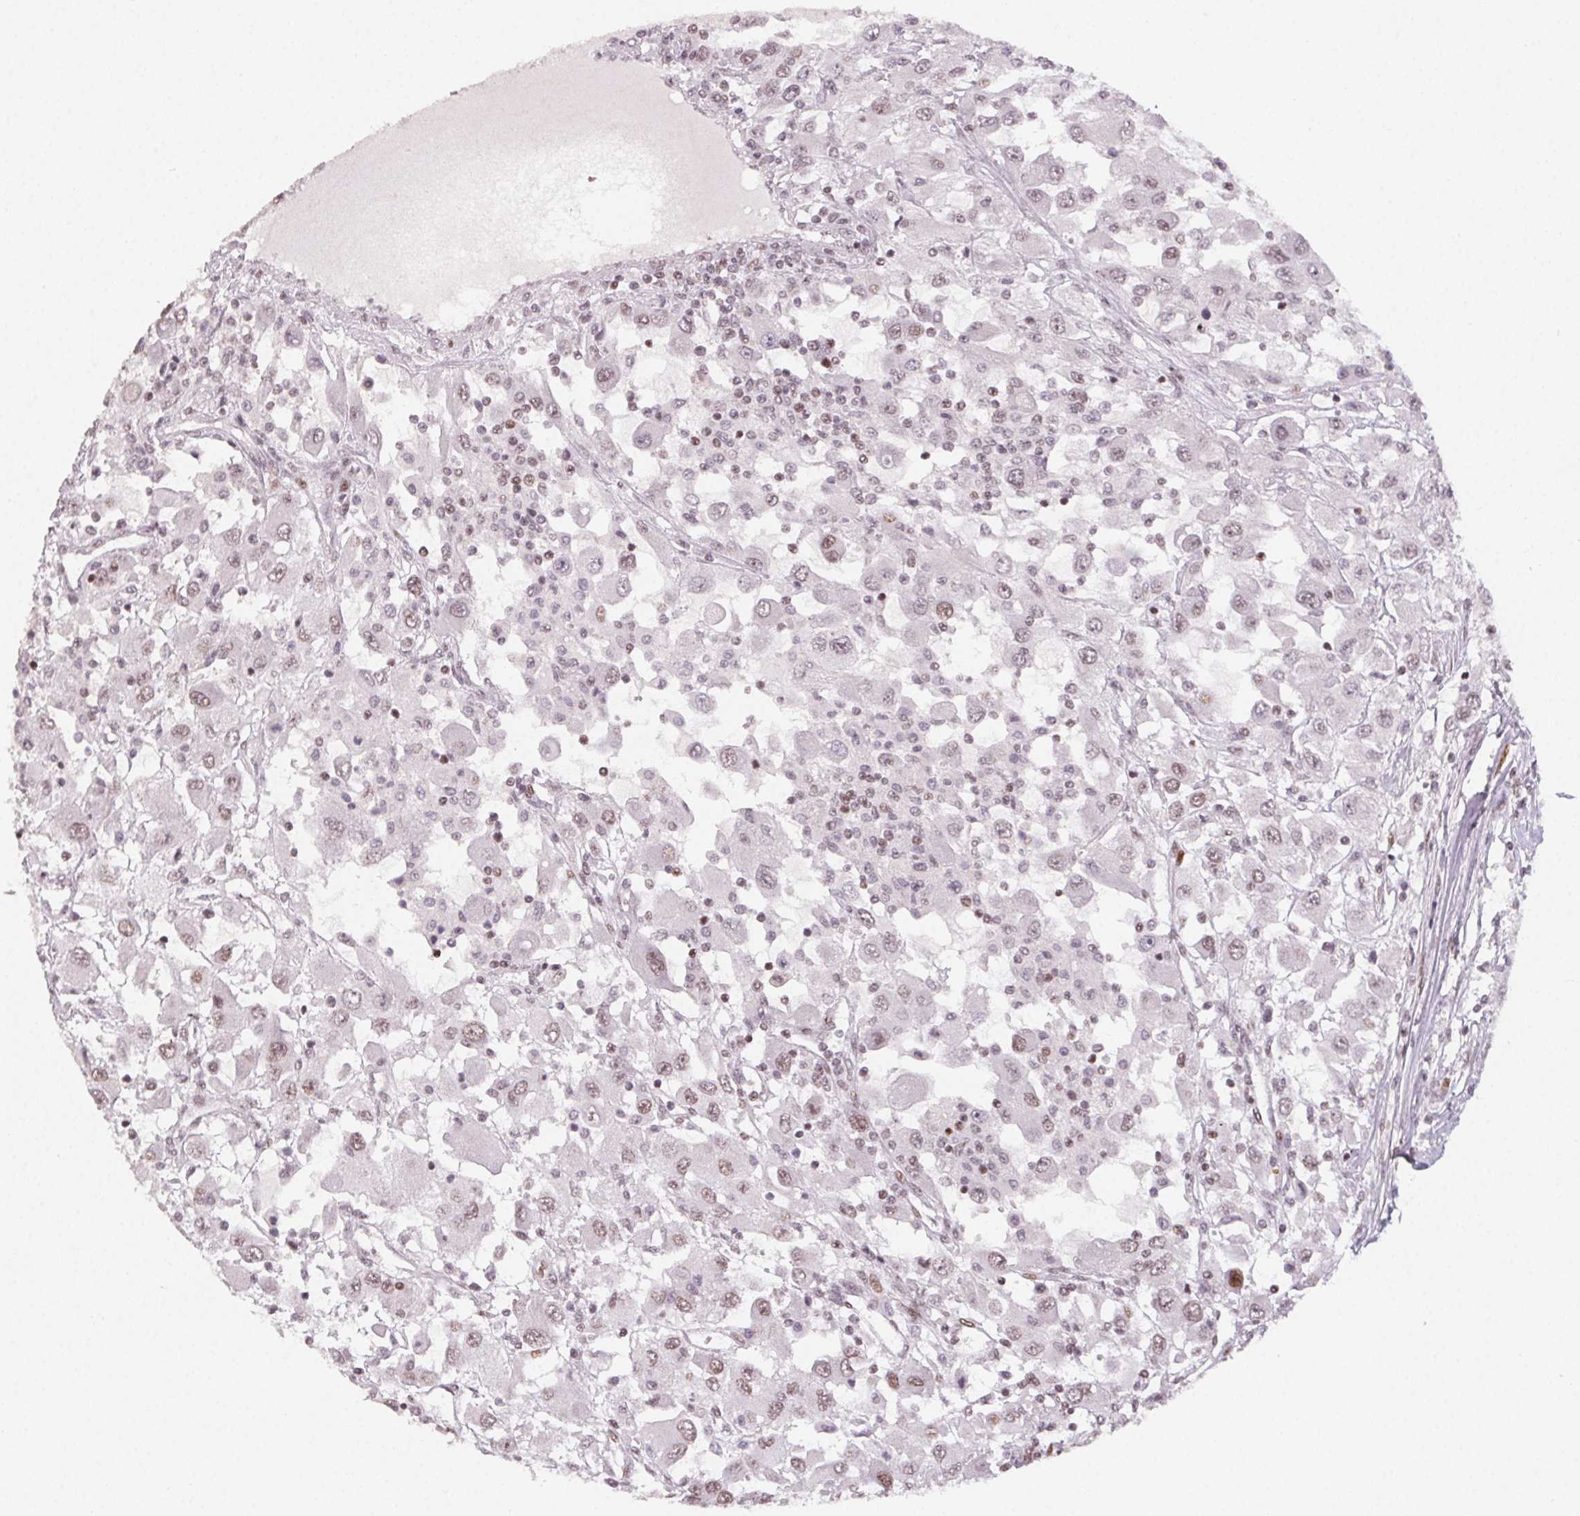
{"staining": {"intensity": "weak", "quantity": "<25%", "location": "nuclear"}, "tissue": "renal cancer", "cell_type": "Tumor cells", "image_type": "cancer", "snomed": [{"axis": "morphology", "description": "Adenocarcinoma, NOS"}, {"axis": "topography", "description": "Kidney"}], "caption": "This is an immunohistochemistry (IHC) micrograph of human renal cancer (adenocarcinoma). There is no positivity in tumor cells.", "gene": "KMT2A", "patient": {"sex": "female", "age": 67}}